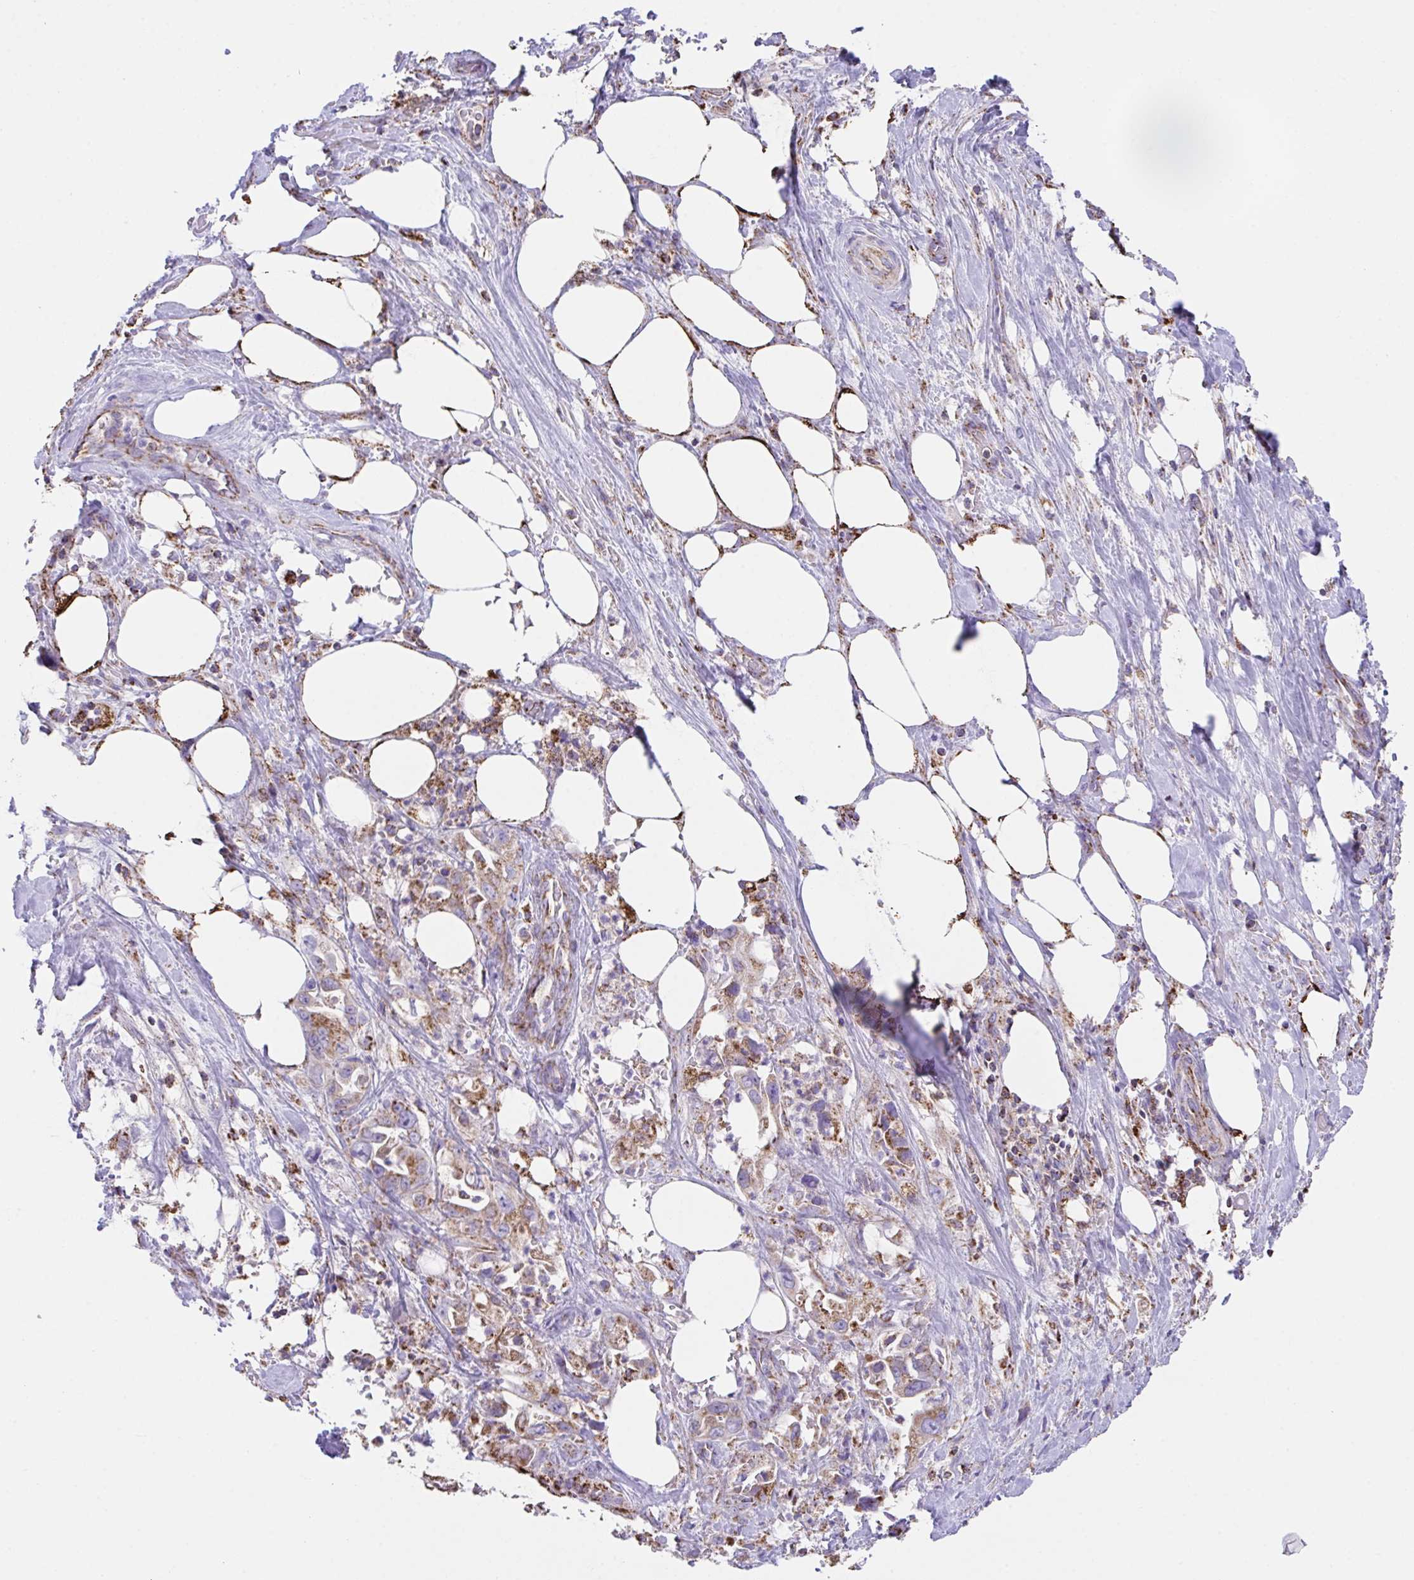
{"staining": {"intensity": "moderate", "quantity": ">75%", "location": "cytoplasmic/membranous"}, "tissue": "pancreatic cancer", "cell_type": "Tumor cells", "image_type": "cancer", "snomed": [{"axis": "morphology", "description": "Adenocarcinoma, NOS"}, {"axis": "topography", "description": "Pancreas"}], "caption": "A photomicrograph of pancreatic adenocarcinoma stained for a protein reveals moderate cytoplasmic/membranous brown staining in tumor cells.", "gene": "PCMTD2", "patient": {"sex": "female", "age": 61}}